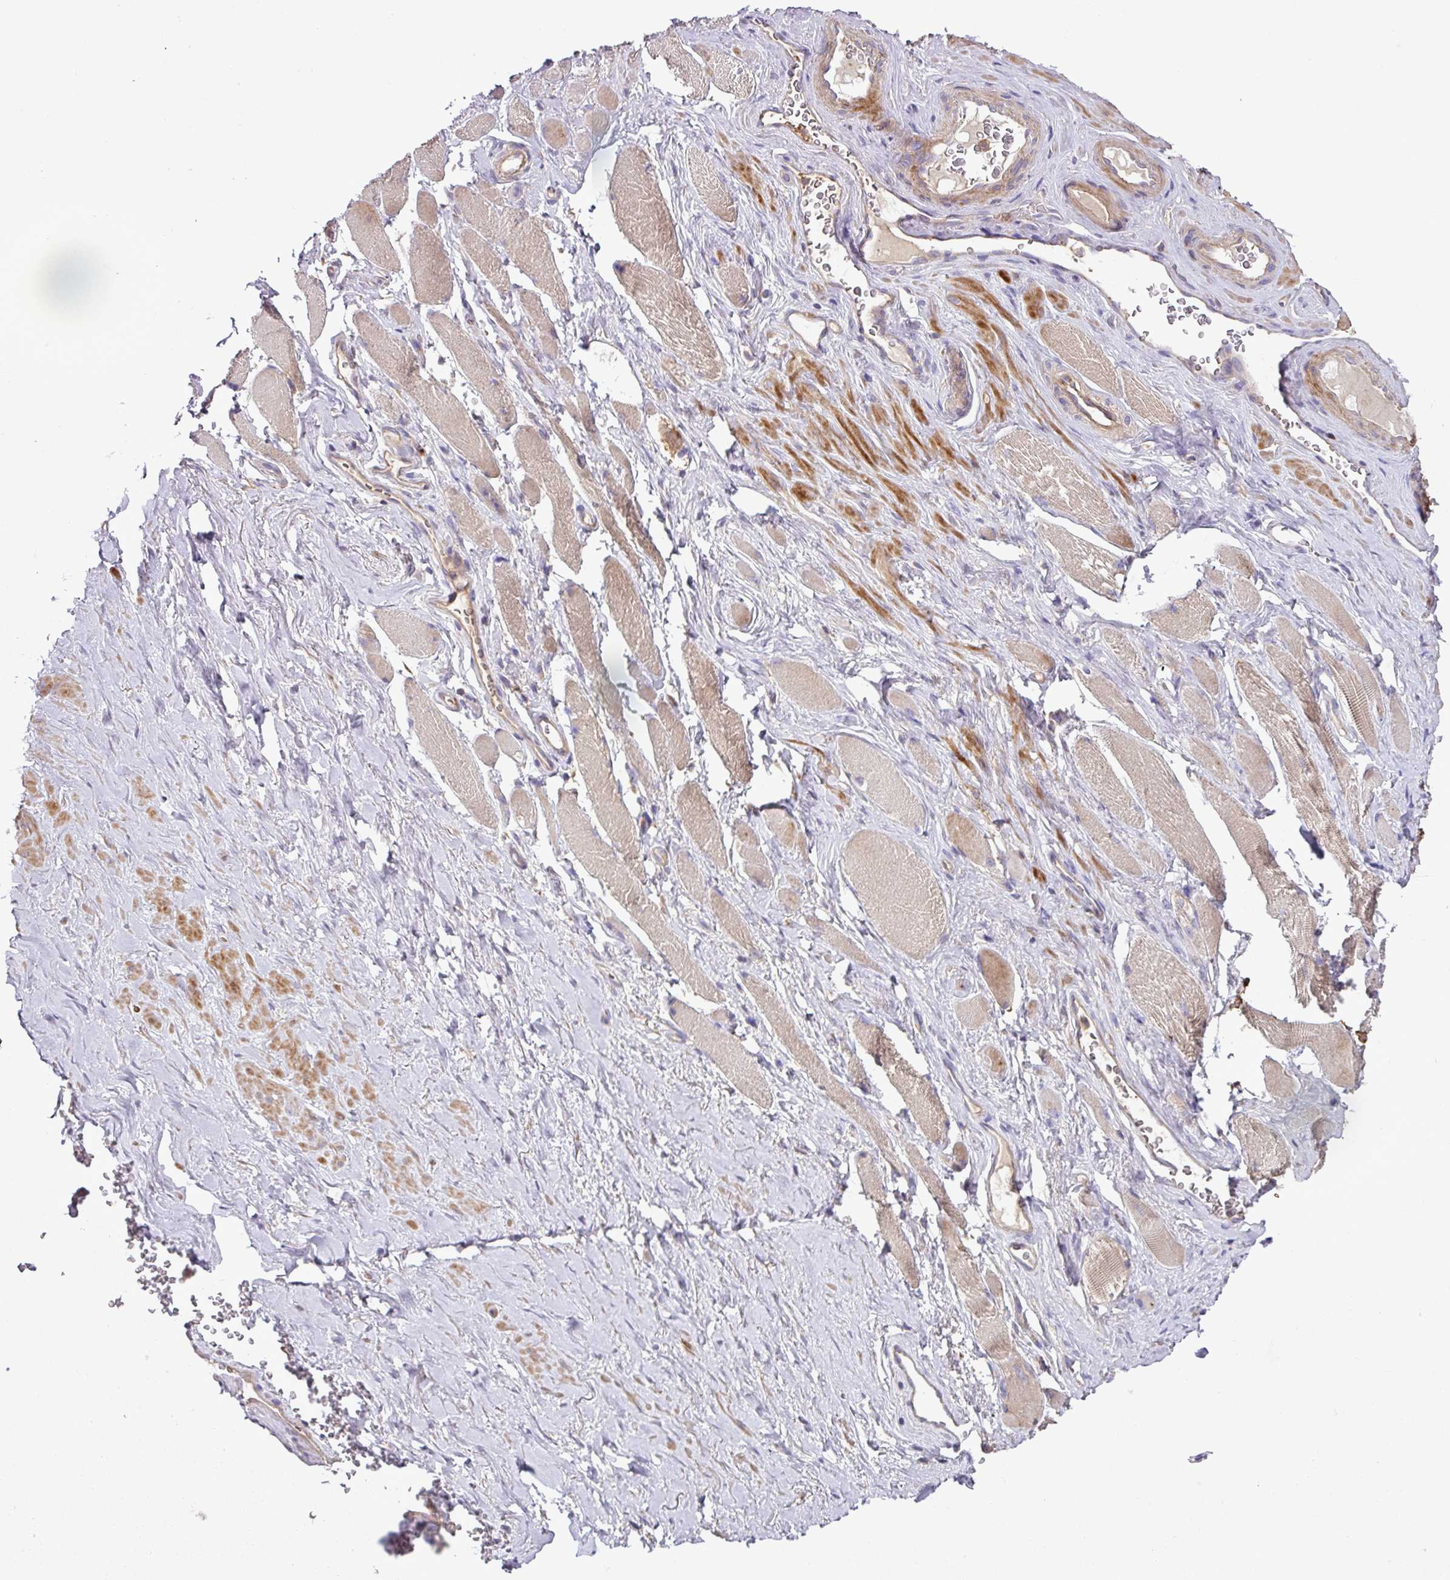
{"staining": {"intensity": "negative", "quantity": "none", "location": "none"}, "tissue": "soft tissue", "cell_type": "Fibroblasts", "image_type": "normal", "snomed": [{"axis": "morphology", "description": "Normal tissue, NOS"}, {"axis": "topography", "description": "Prostate"}, {"axis": "topography", "description": "Peripheral nerve tissue"}], "caption": "Immunohistochemistry histopathology image of benign human soft tissue stained for a protein (brown), which demonstrates no staining in fibroblasts.", "gene": "RIC1", "patient": {"sex": "male", "age": 61}}